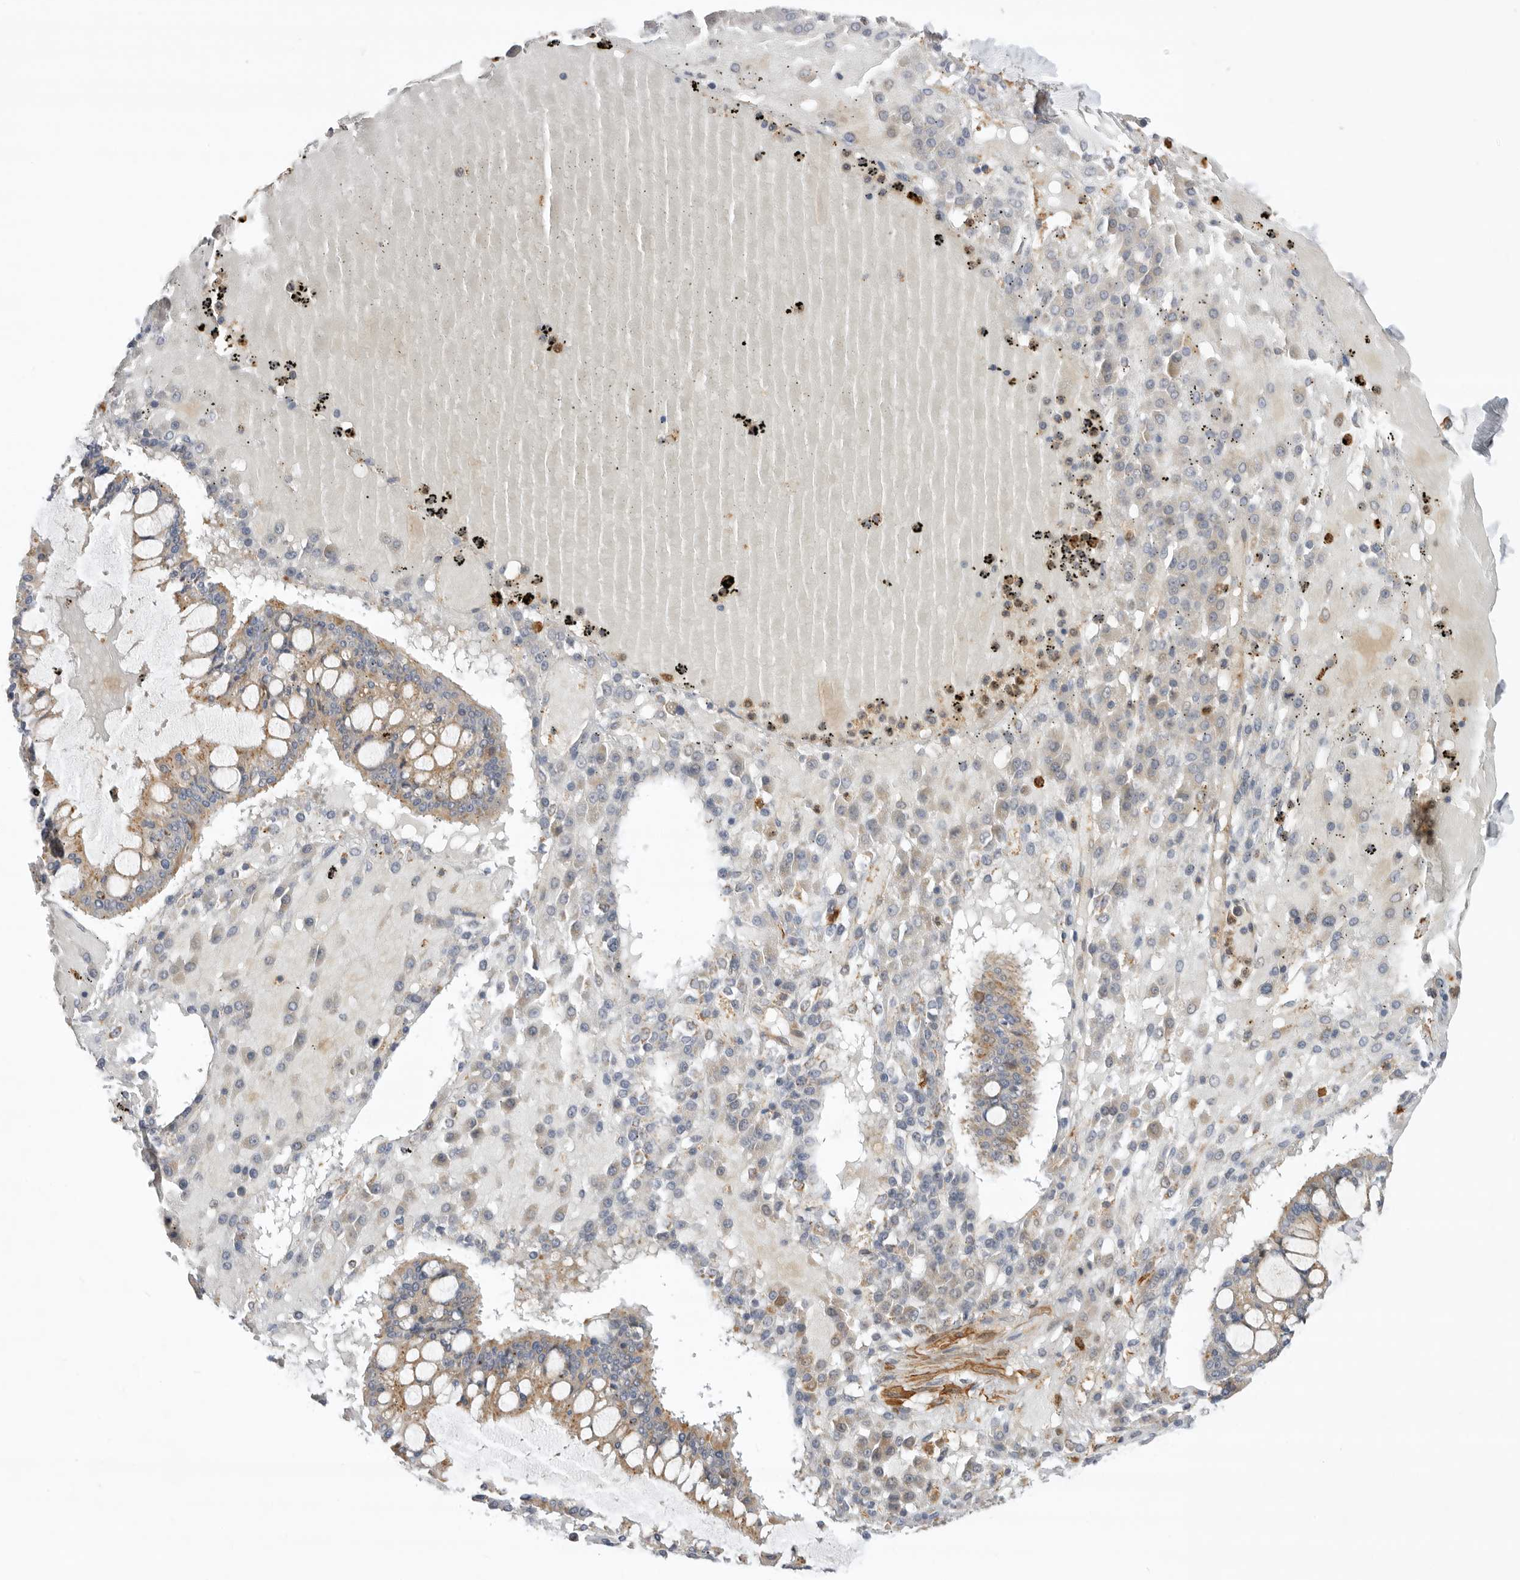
{"staining": {"intensity": "weak", "quantity": ">75%", "location": "cytoplasmic/membranous"}, "tissue": "ovarian cancer", "cell_type": "Tumor cells", "image_type": "cancer", "snomed": [{"axis": "morphology", "description": "Cystadenocarcinoma, mucinous, NOS"}, {"axis": "topography", "description": "Ovary"}], "caption": "DAB immunohistochemical staining of human mucinous cystadenocarcinoma (ovarian) reveals weak cytoplasmic/membranous protein expression in approximately >75% of tumor cells.", "gene": "GNE", "patient": {"sex": "female", "age": 73}}